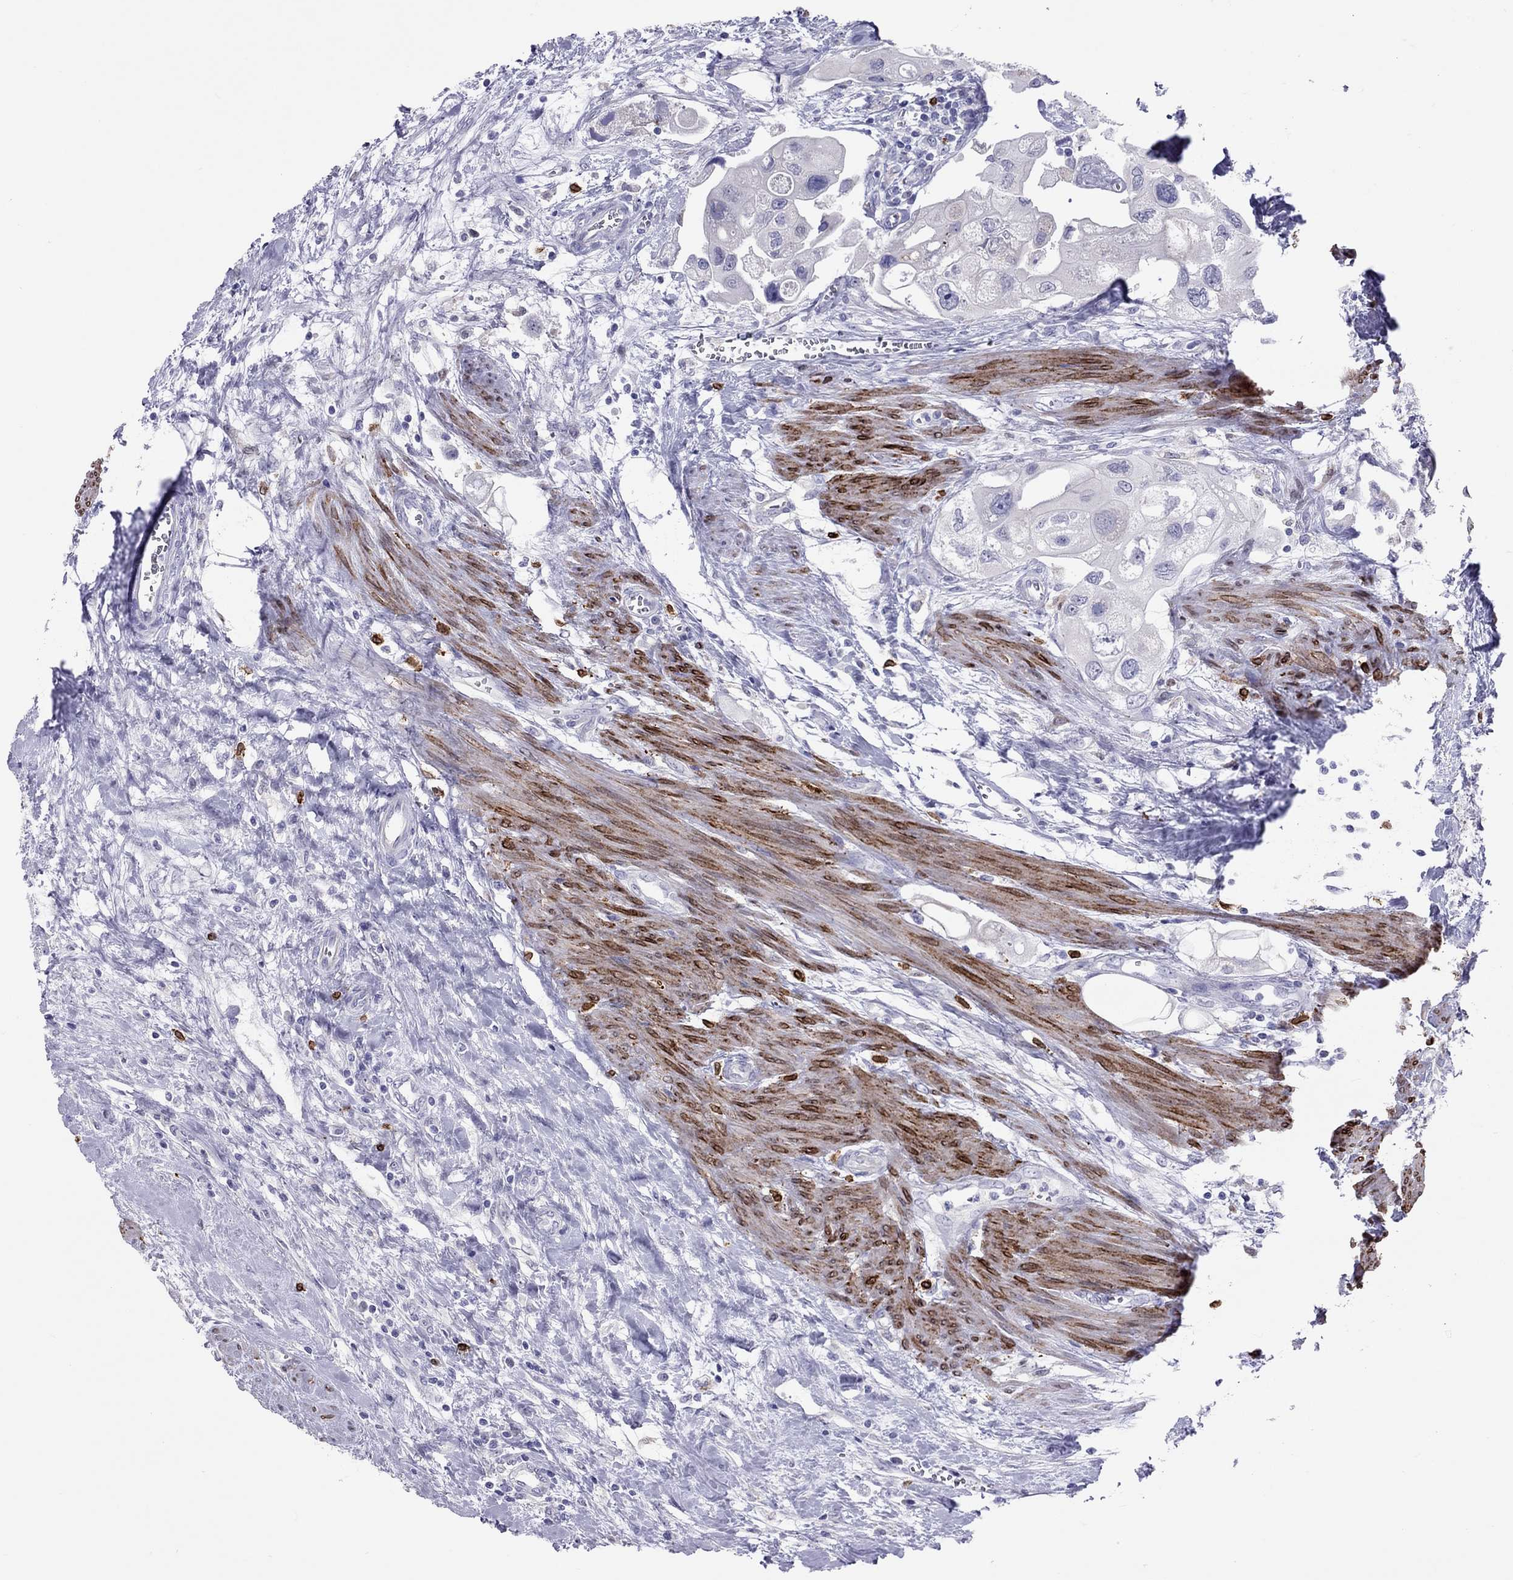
{"staining": {"intensity": "negative", "quantity": "none", "location": "none"}, "tissue": "urothelial cancer", "cell_type": "Tumor cells", "image_type": "cancer", "snomed": [{"axis": "morphology", "description": "Urothelial carcinoma, High grade"}, {"axis": "topography", "description": "Urinary bladder"}], "caption": "Tumor cells show no significant protein positivity in high-grade urothelial carcinoma. Nuclei are stained in blue.", "gene": "ADORA2A", "patient": {"sex": "male", "age": 59}}